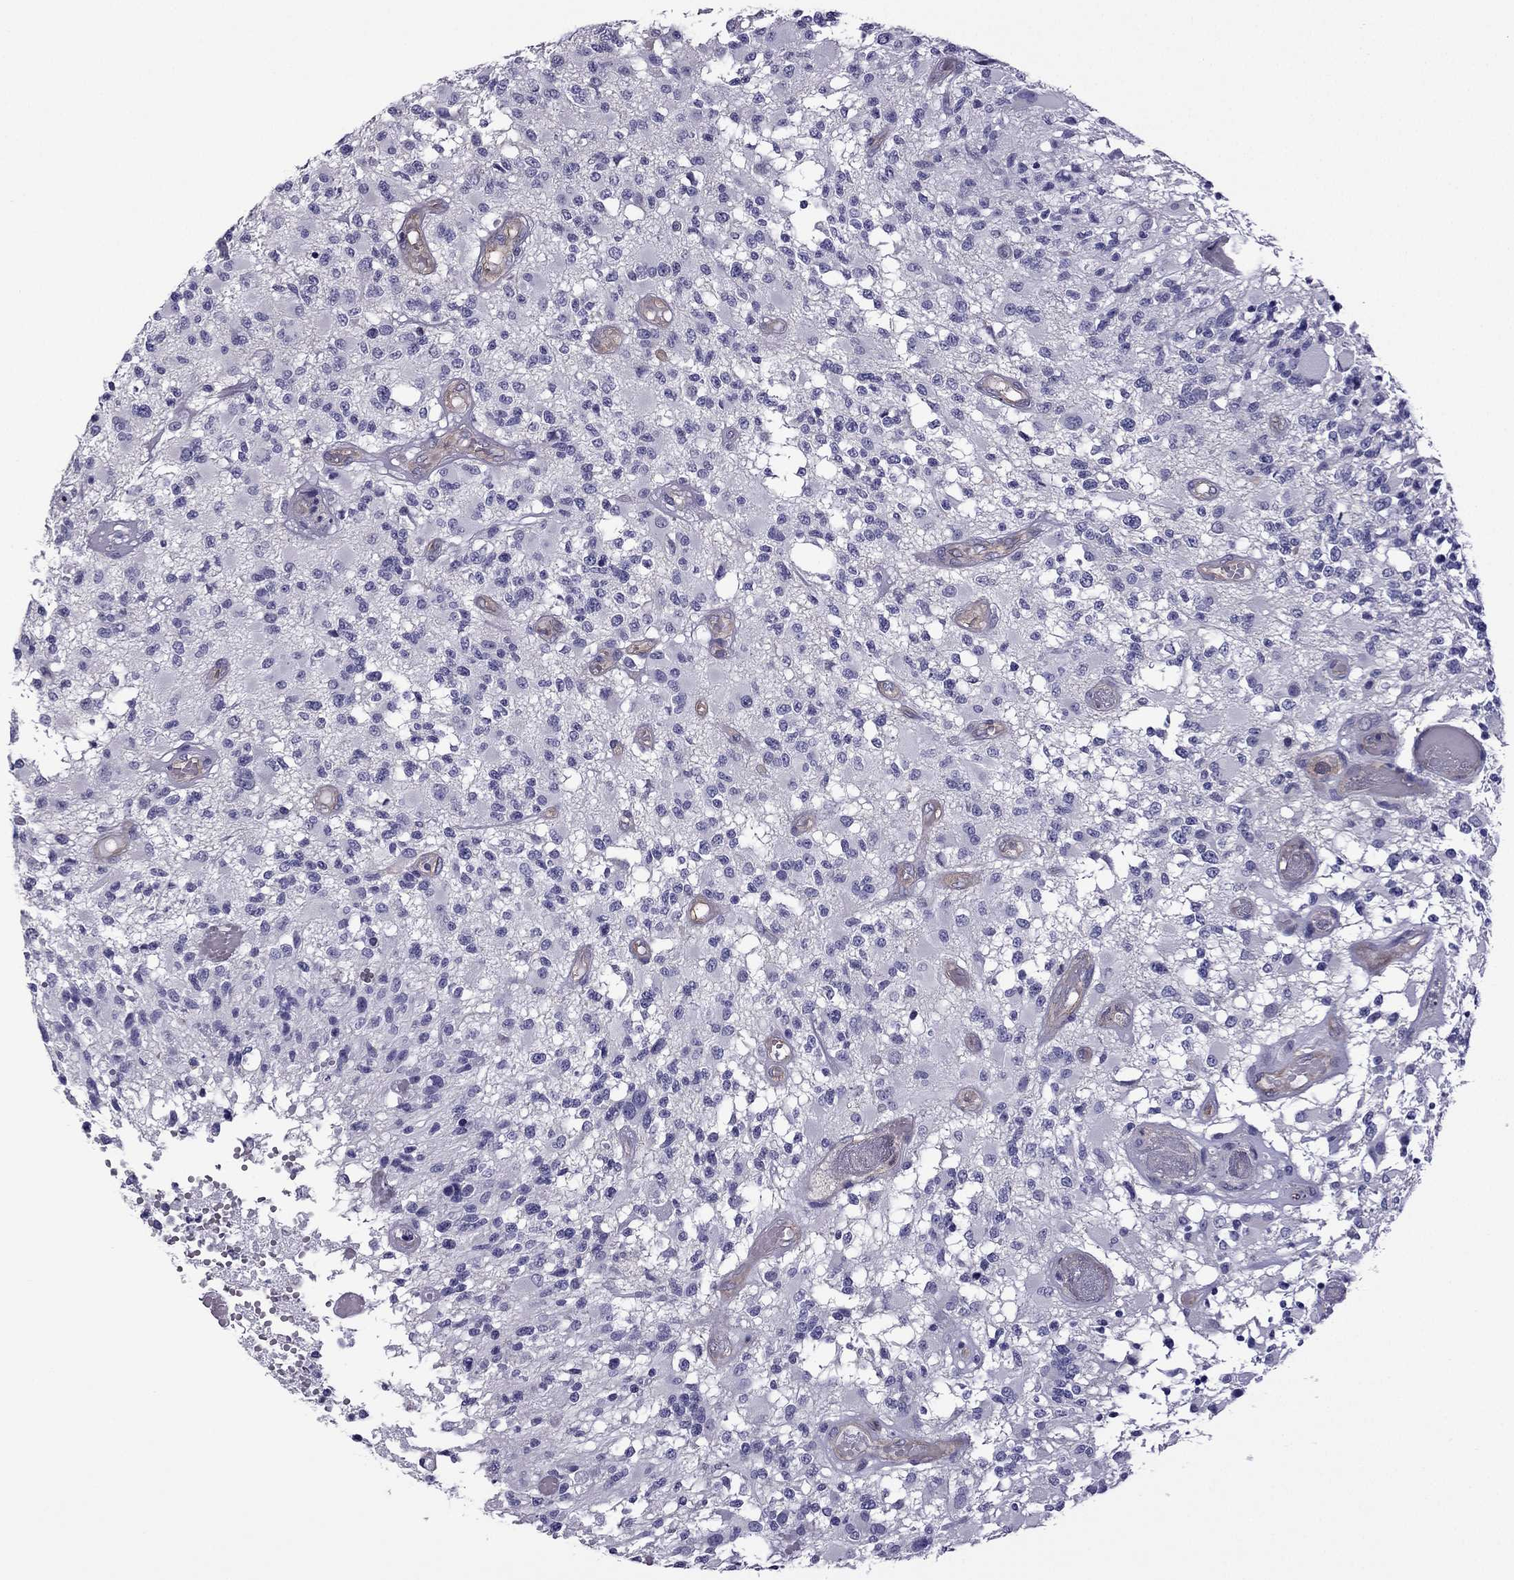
{"staining": {"intensity": "negative", "quantity": "none", "location": "none"}, "tissue": "glioma", "cell_type": "Tumor cells", "image_type": "cancer", "snomed": [{"axis": "morphology", "description": "Glioma, malignant, High grade"}, {"axis": "topography", "description": "Brain"}], "caption": "Tumor cells are negative for brown protein staining in malignant high-grade glioma.", "gene": "GJA8", "patient": {"sex": "female", "age": 63}}